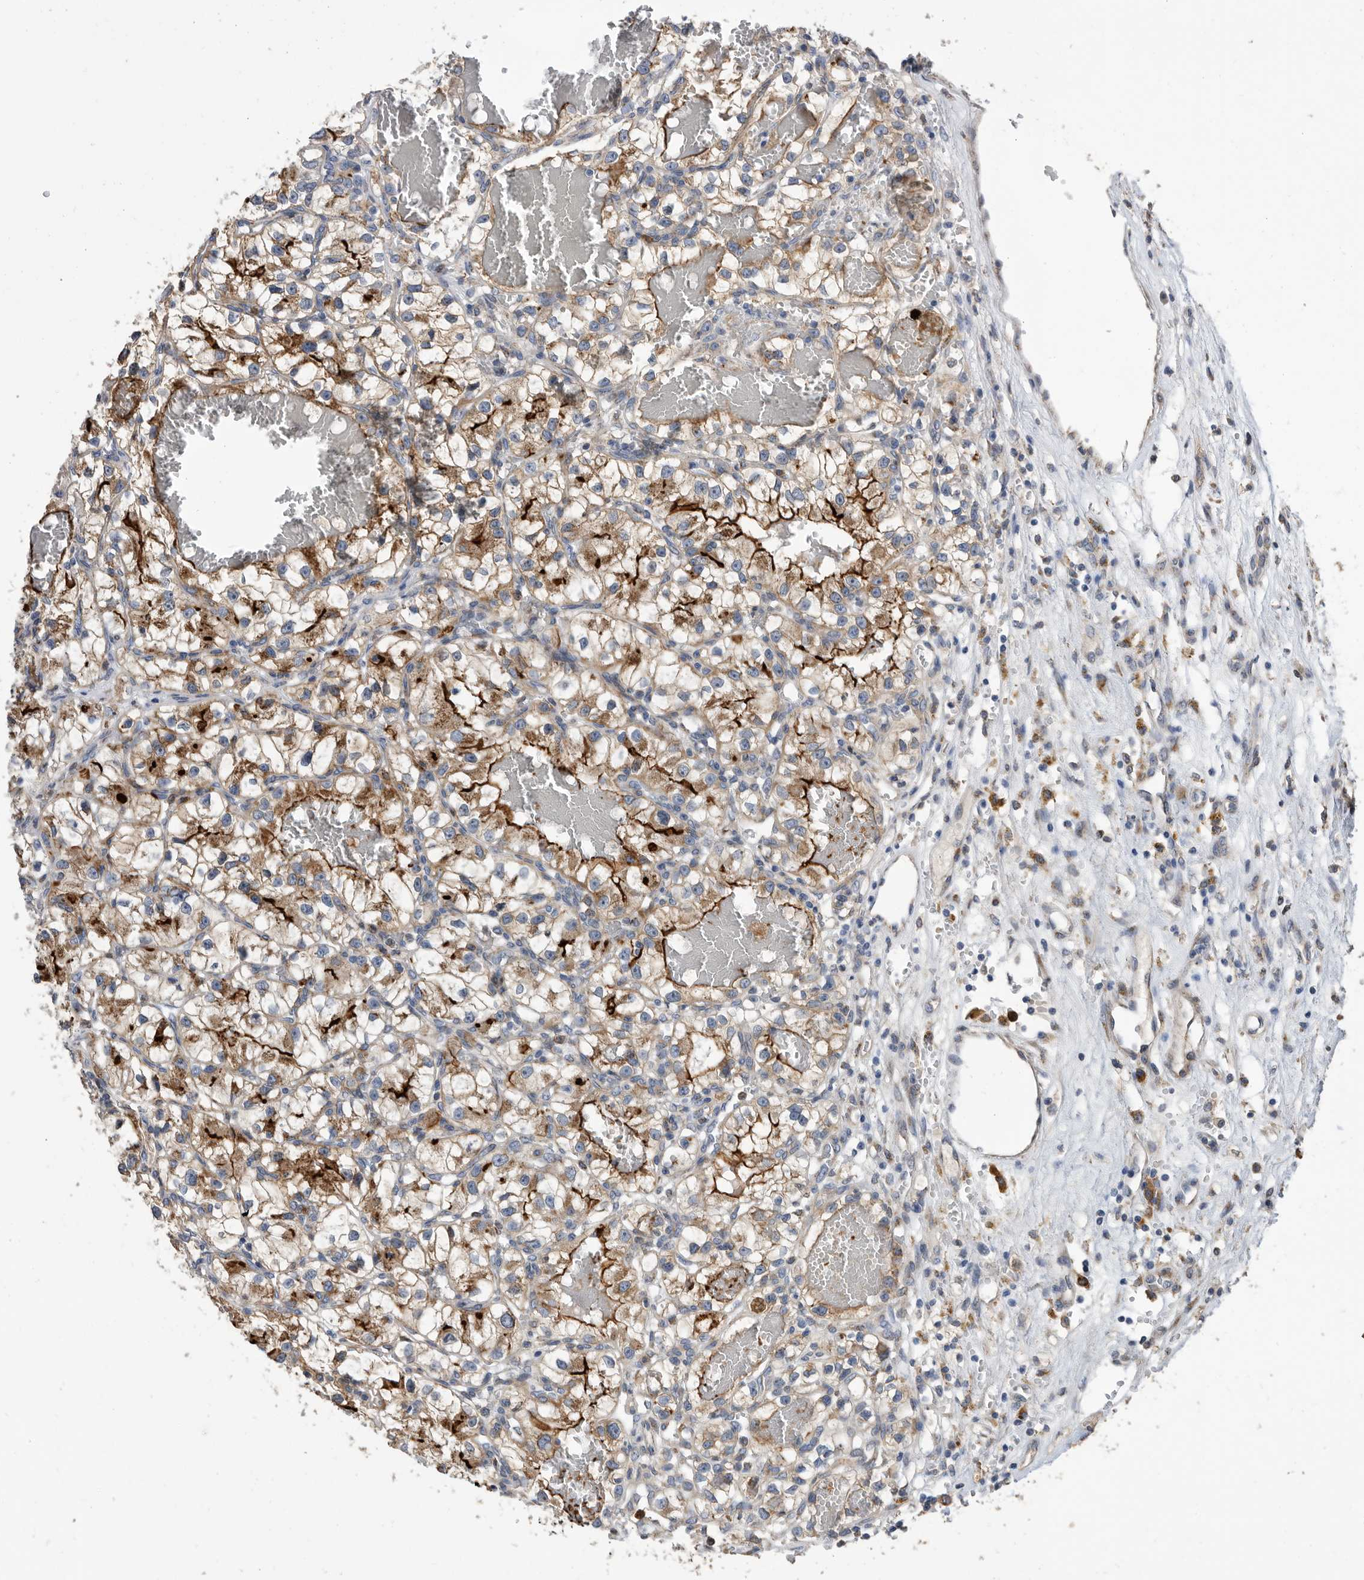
{"staining": {"intensity": "strong", "quantity": ">75%", "location": "cytoplasmic/membranous"}, "tissue": "renal cancer", "cell_type": "Tumor cells", "image_type": "cancer", "snomed": [{"axis": "morphology", "description": "Adenocarcinoma, NOS"}, {"axis": "topography", "description": "Kidney"}], "caption": "Adenocarcinoma (renal) stained for a protein exhibits strong cytoplasmic/membranous positivity in tumor cells.", "gene": "CRISPLD2", "patient": {"sex": "female", "age": 57}}